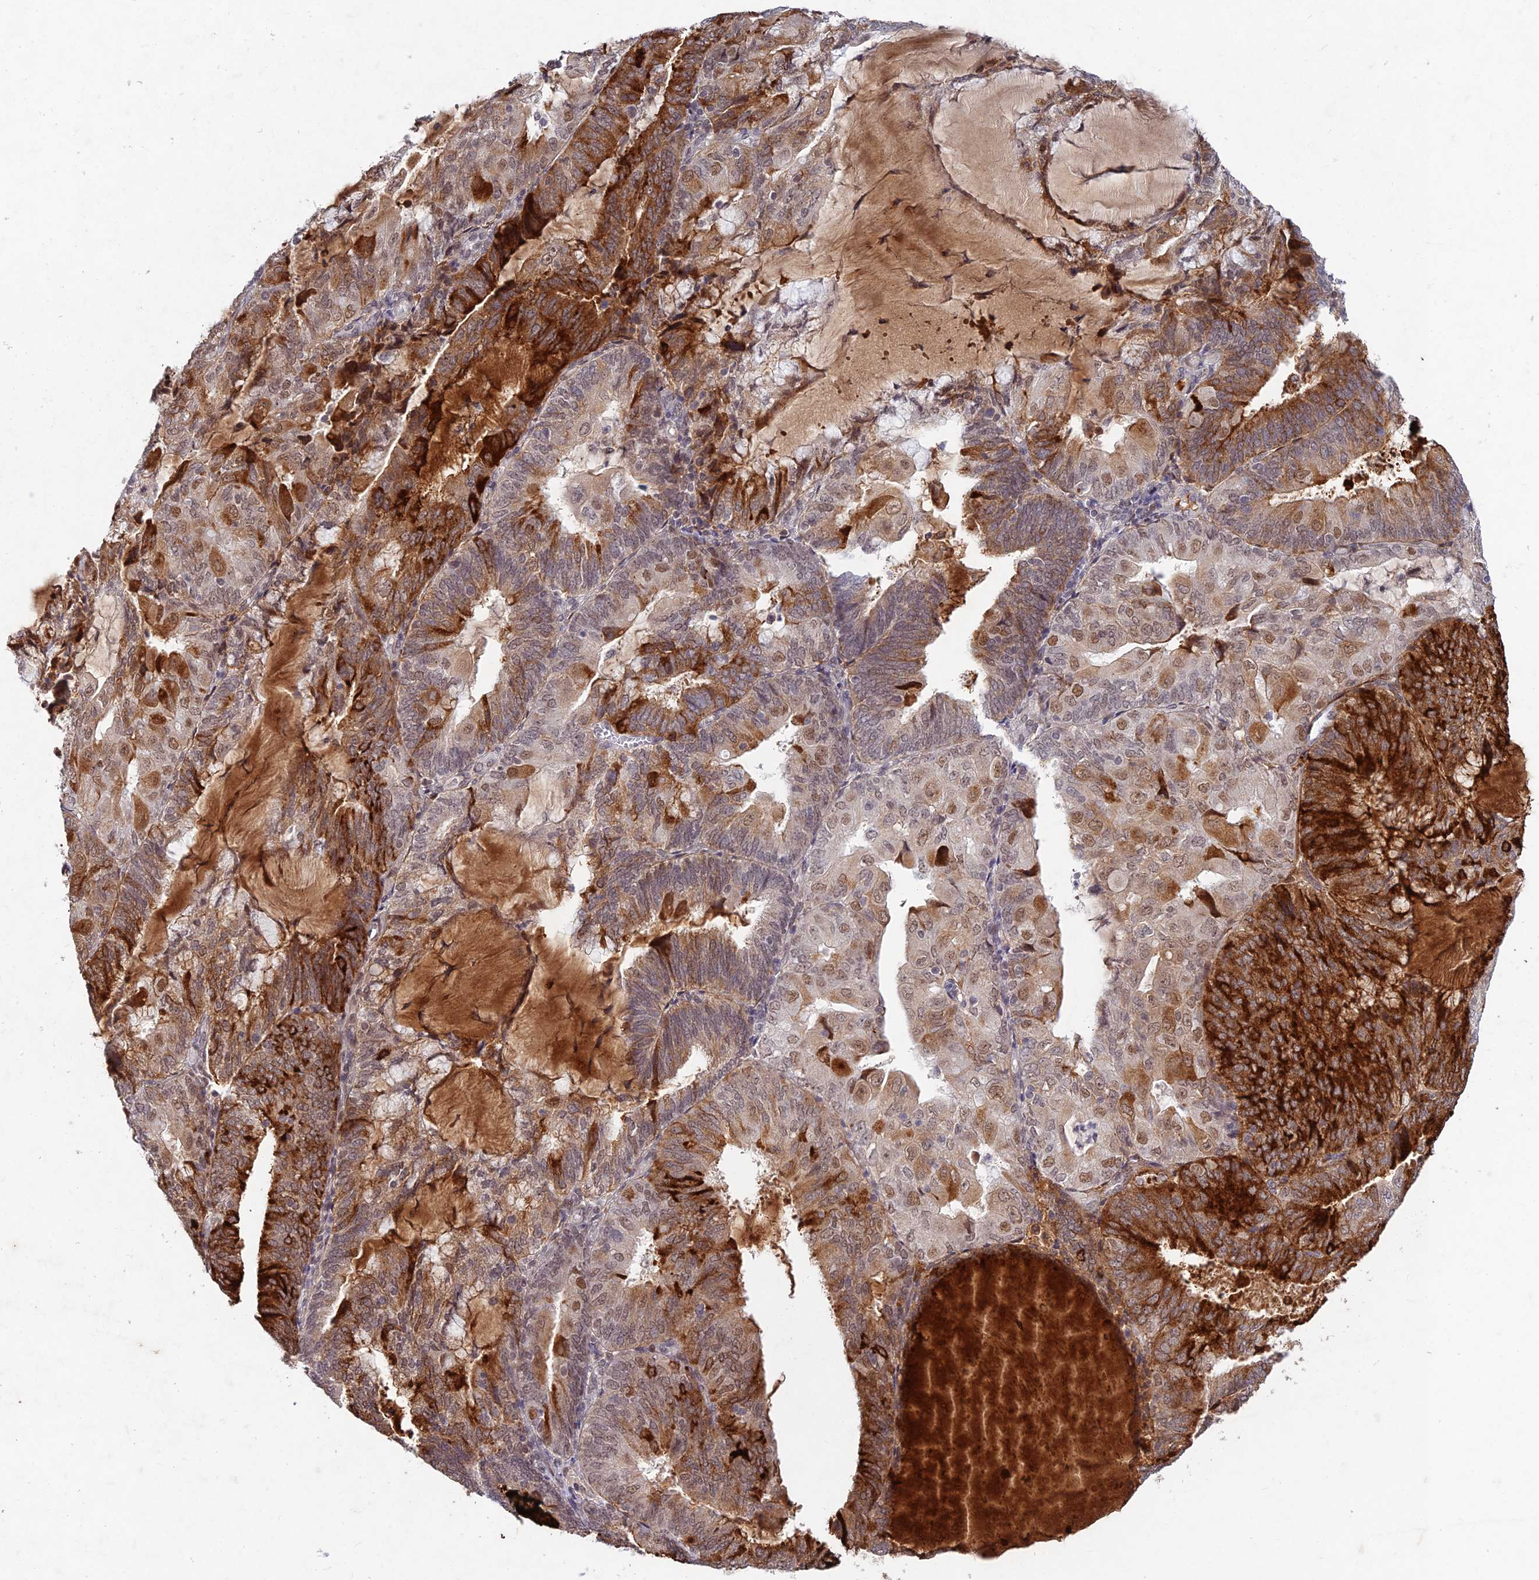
{"staining": {"intensity": "strong", "quantity": "25%-75%", "location": "cytoplasmic/membranous,nuclear"}, "tissue": "endometrial cancer", "cell_type": "Tumor cells", "image_type": "cancer", "snomed": [{"axis": "morphology", "description": "Adenocarcinoma, NOS"}, {"axis": "topography", "description": "Endometrium"}], "caption": "Immunohistochemical staining of human endometrial cancer (adenocarcinoma) reveals high levels of strong cytoplasmic/membranous and nuclear protein staining in approximately 25%-75% of tumor cells. (DAB (3,3'-diaminobenzidine) = brown stain, brightfield microscopy at high magnification).", "gene": "RAVER1", "patient": {"sex": "female", "age": 81}}